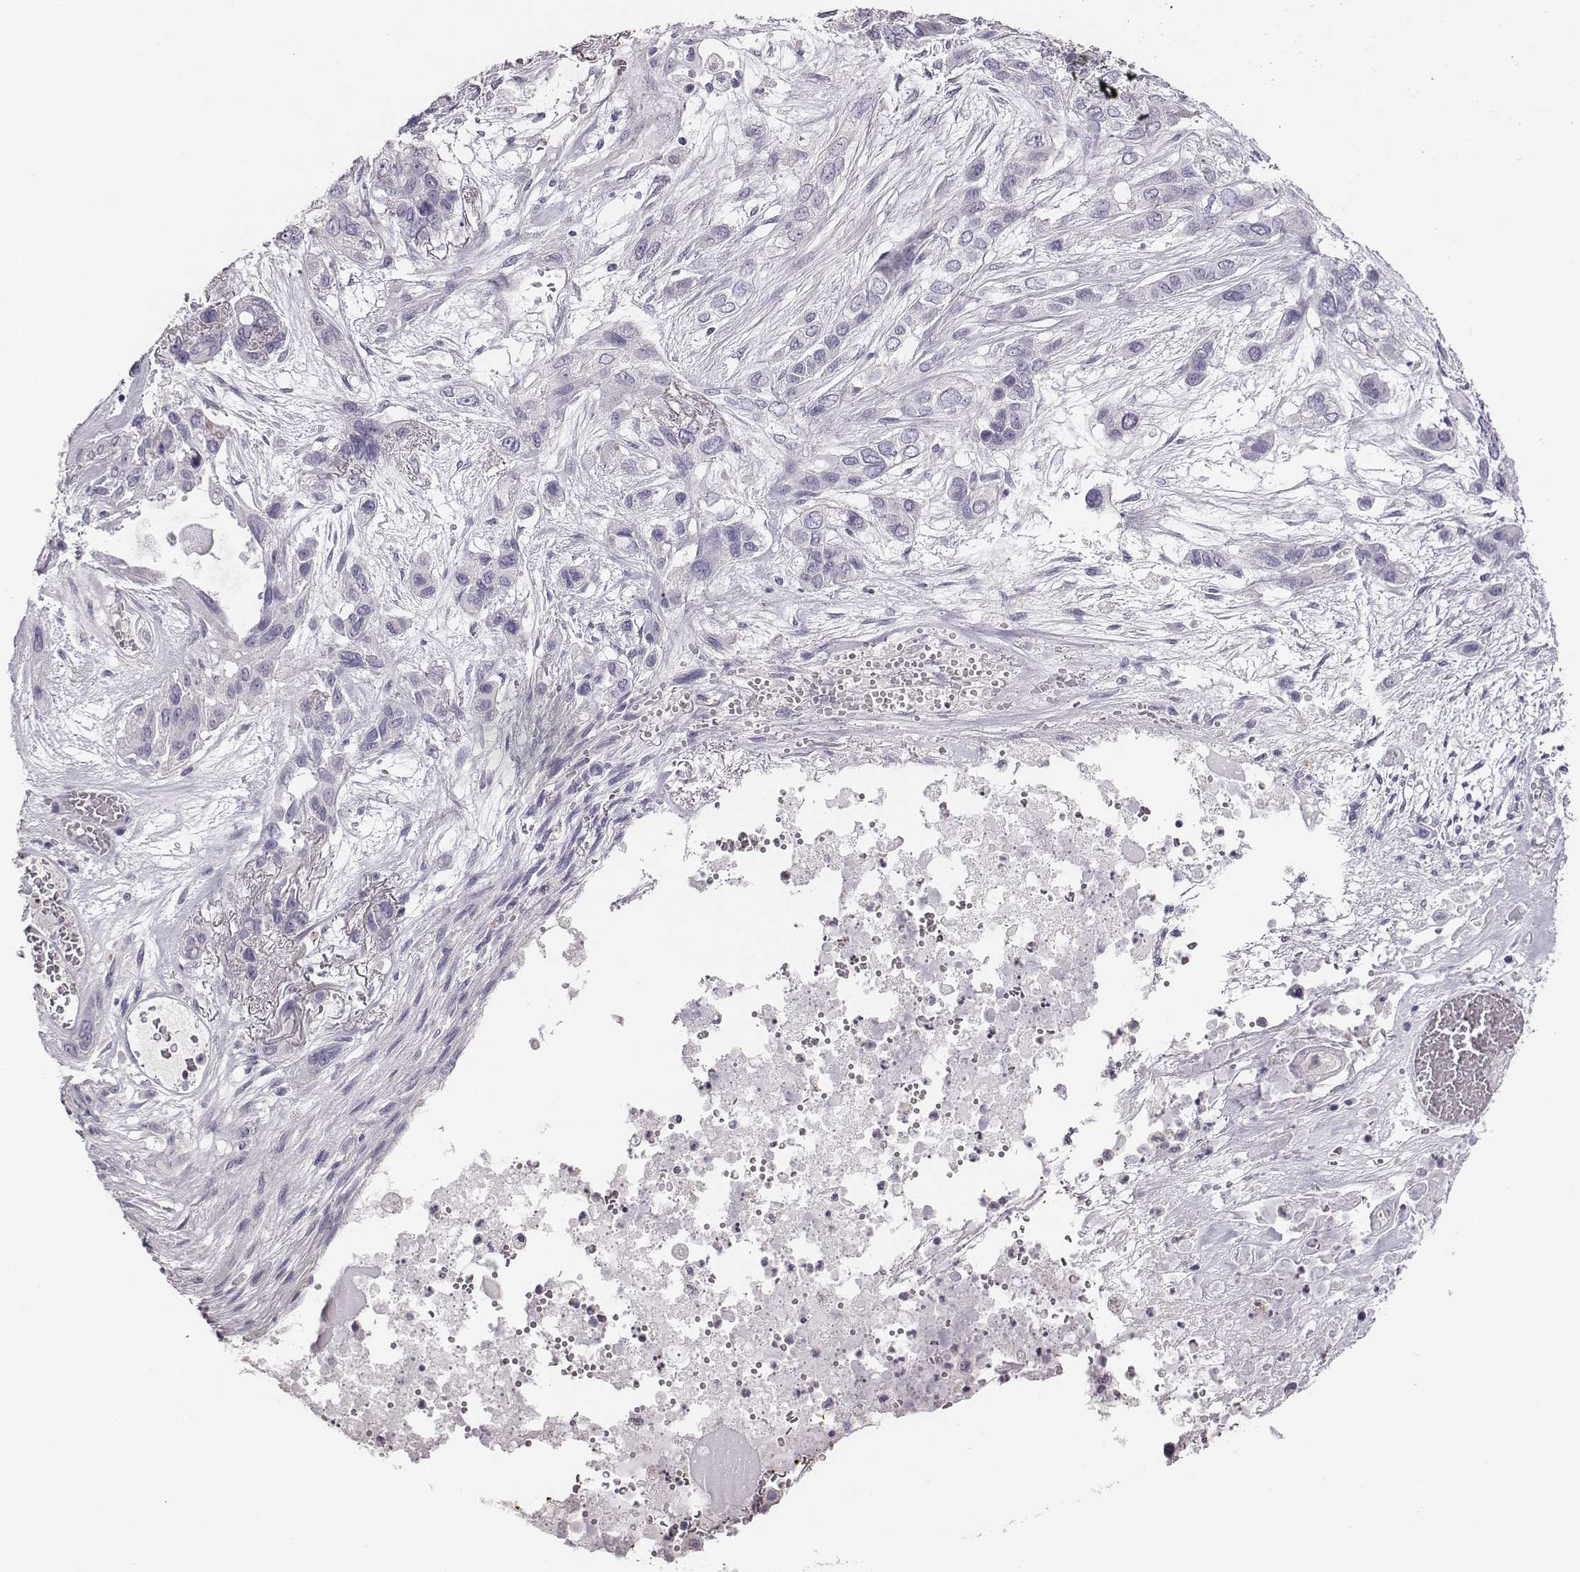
{"staining": {"intensity": "negative", "quantity": "none", "location": "none"}, "tissue": "lung cancer", "cell_type": "Tumor cells", "image_type": "cancer", "snomed": [{"axis": "morphology", "description": "Squamous cell carcinoma, NOS"}, {"axis": "topography", "description": "Lung"}], "caption": "This is a micrograph of immunohistochemistry (IHC) staining of lung cancer (squamous cell carcinoma), which shows no expression in tumor cells.", "gene": "ADAM7", "patient": {"sex": "female", "age": 70}}